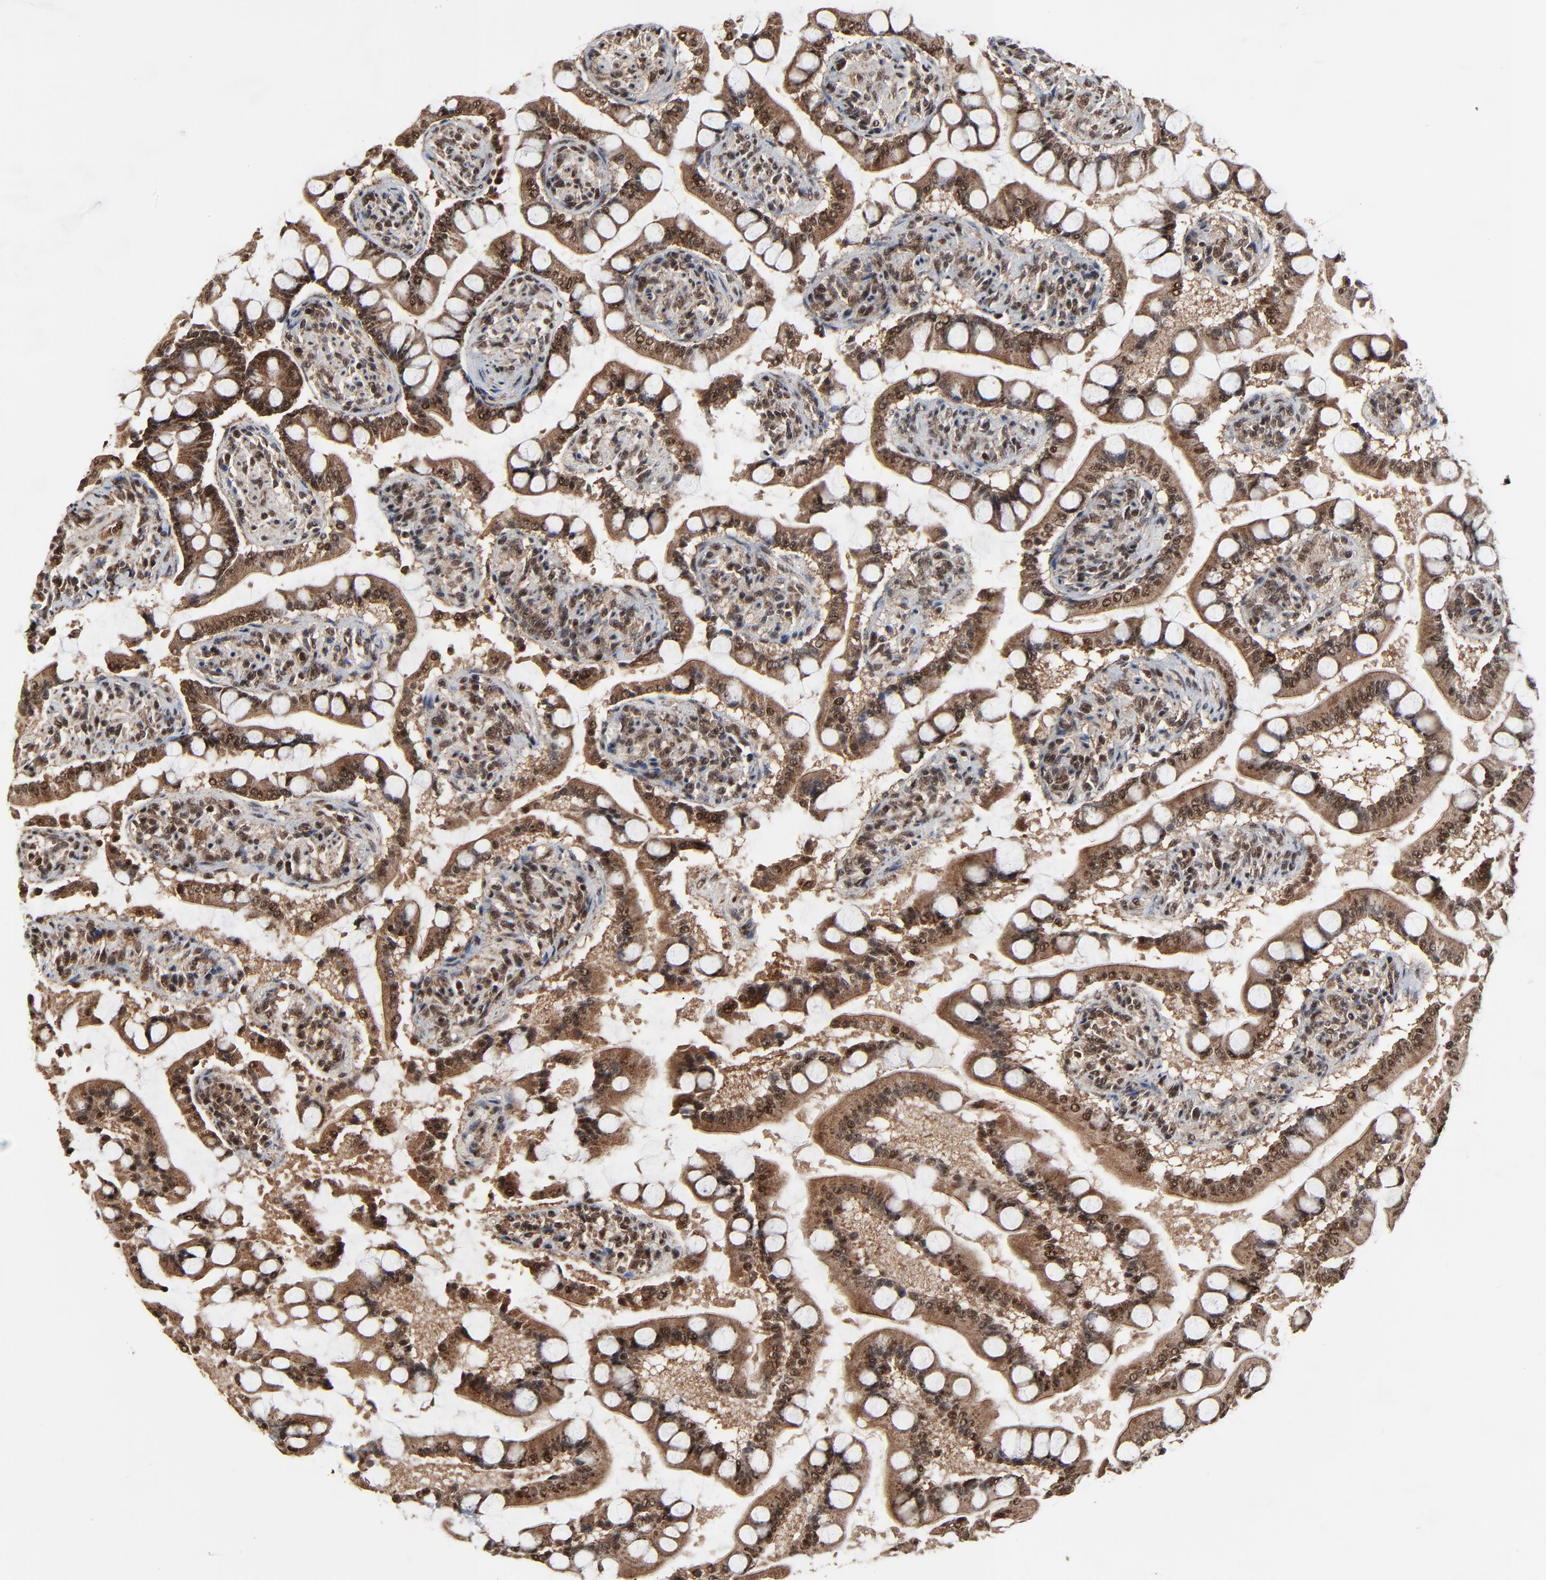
{"staining": {"intensity": "strong", "quantity": ">75%", "location": "cytoplasmic/membranous,nuclear"}, "tissue": "small intestine", "cell_type": "Glandular cells", "image_type": "normal", "snomed": [{"axis": "morphology", "description": "Normal tissue, NOS"}, {"axis": "topography", "description": "Small intestine"}], "caption": "Immunohistochemistry of benign small intestine exhibits high levels of strong cytoplasmic/membranous,nuclear positivity in about >75% of glandular cells.", "gene": "RHOJ", "patient": {"sex": "male", "age": 41}}